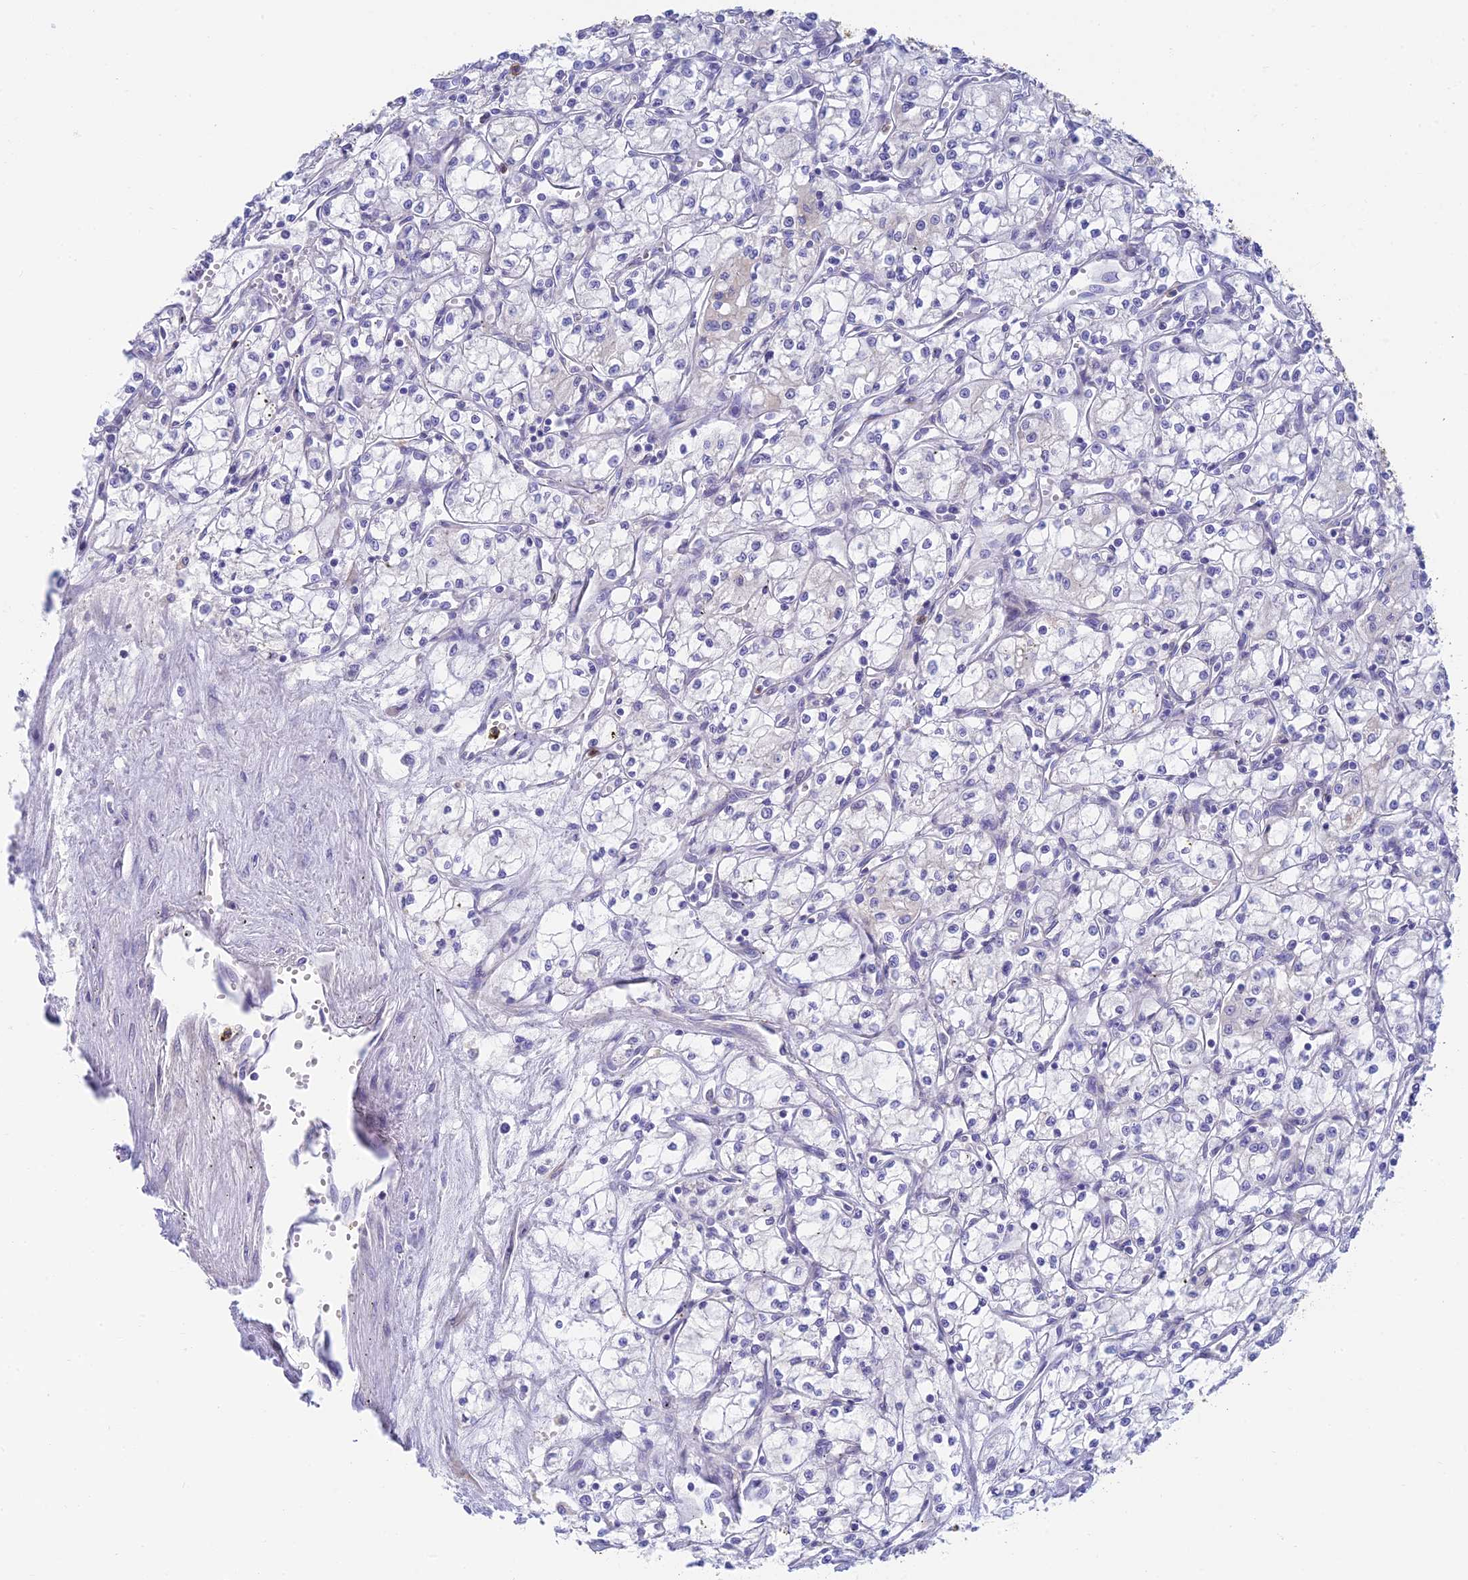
{"staining": {"intensity": "negative", "quantity": "none", "location": "none"}, "tissue": "renal cancer", "cell_type": "Tumor cells", "image_type": "cancer", "snomed": [{"axis": "morphology", "description": "Adenocarcinoma, NOS"}, {"axis": "topography", "description": "Kidney"}], "caption": "Immunohistochemistry image of renal cancer stained for a protein (brown), which displays no expression in tumor cells.", "gene": "INTS13", "patient": {"sex": "male", "age": 59}}